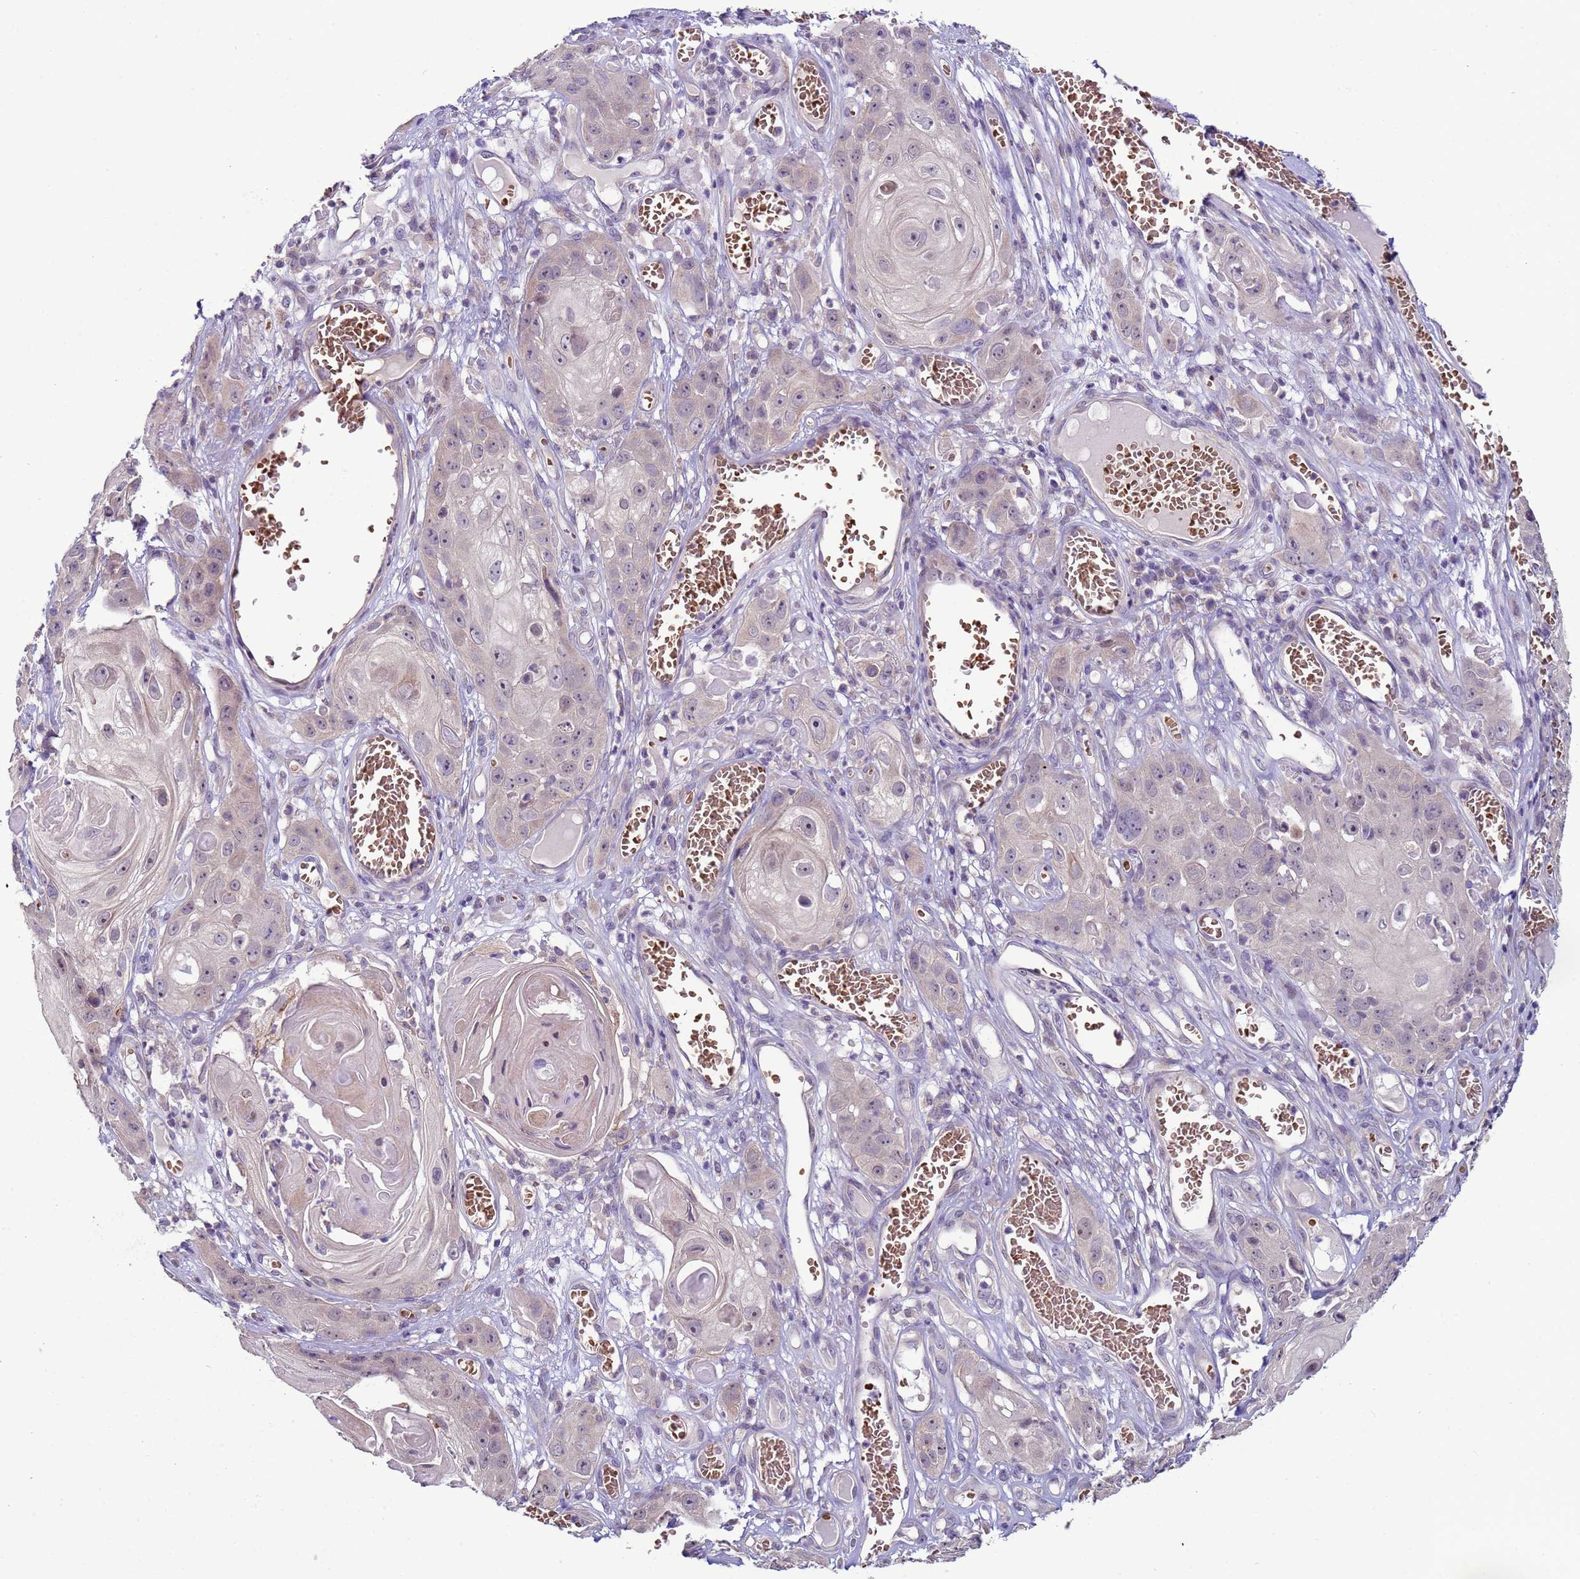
{"staining": {"intensity": "negative", "quantity": "none", "location": "none"}, "tissue": "skin cancer", "cell_type": "Tumor cells", "image_type": "cancer", "snomed": [{"axis": "morphology", "description": "Squamous cell carcinoma, NOS"}, {"axis": "topography", "description": "Skin"}], "caption": "IHC micrograph of neoplastic tissue: human skin cancer (squamous cell carcinoma) stained with DAB (3,3'-diaminobenzidine) exhibits no significant protein positivity in tumor cells.", "gene": "CLHC1", "patient": {"sex": "male", "age": 55}}